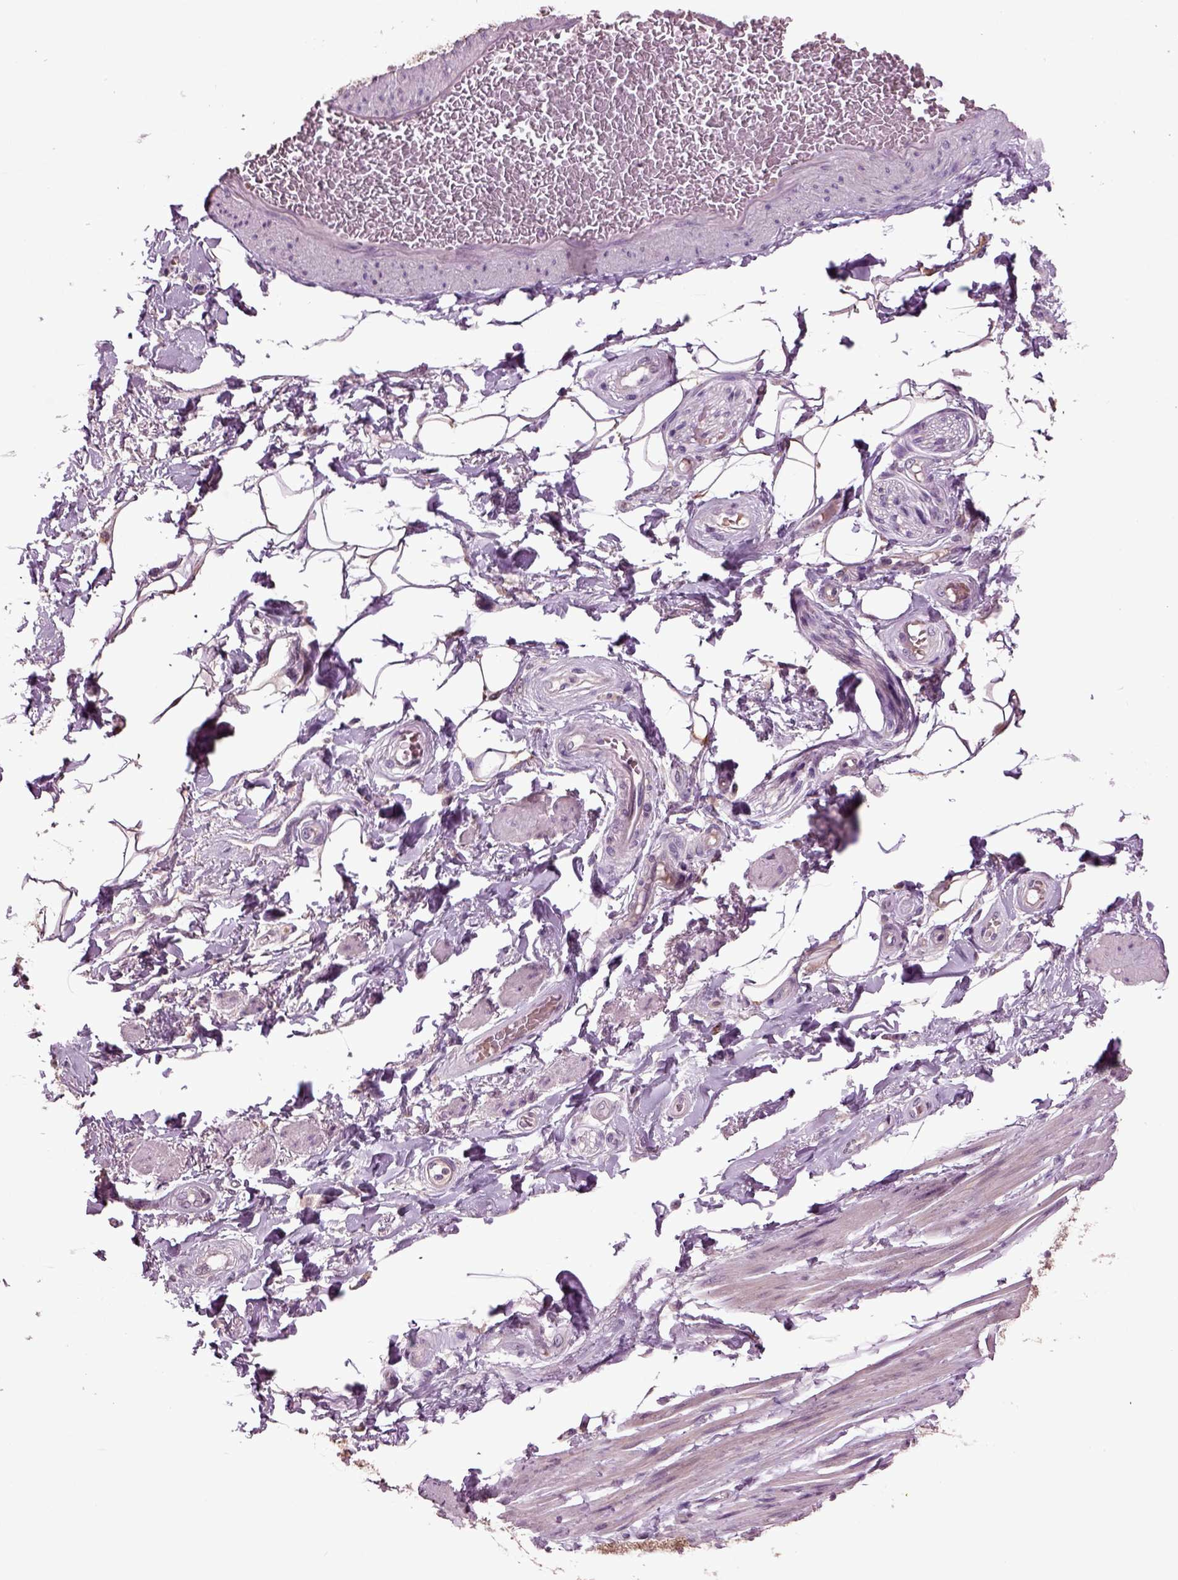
{"staining": {"intensity": "negative", "quantity": "none", "location": "none"}, "tissue": "adipose tissue", "cell_type": "Adipocytes", "image_type": "normal", "snomed": [{"axis": "morphology", "description": "Normal tissue, NOS"}, {"axis": "topography", "description": "Skeletal muscle"}, {"axis": "topography", "description": "Anal"}, {"axis": "topography", "description": "Peripheral nerve tissue"}], "caption": "DAB (3,3'-diaminobenzidine) immunohistochemical staining of normal adipose tissue demonstrates no significant staining in adipocytes.", "gene": "SLC17A6", "patient": {"sex": "male", "age": 53}}